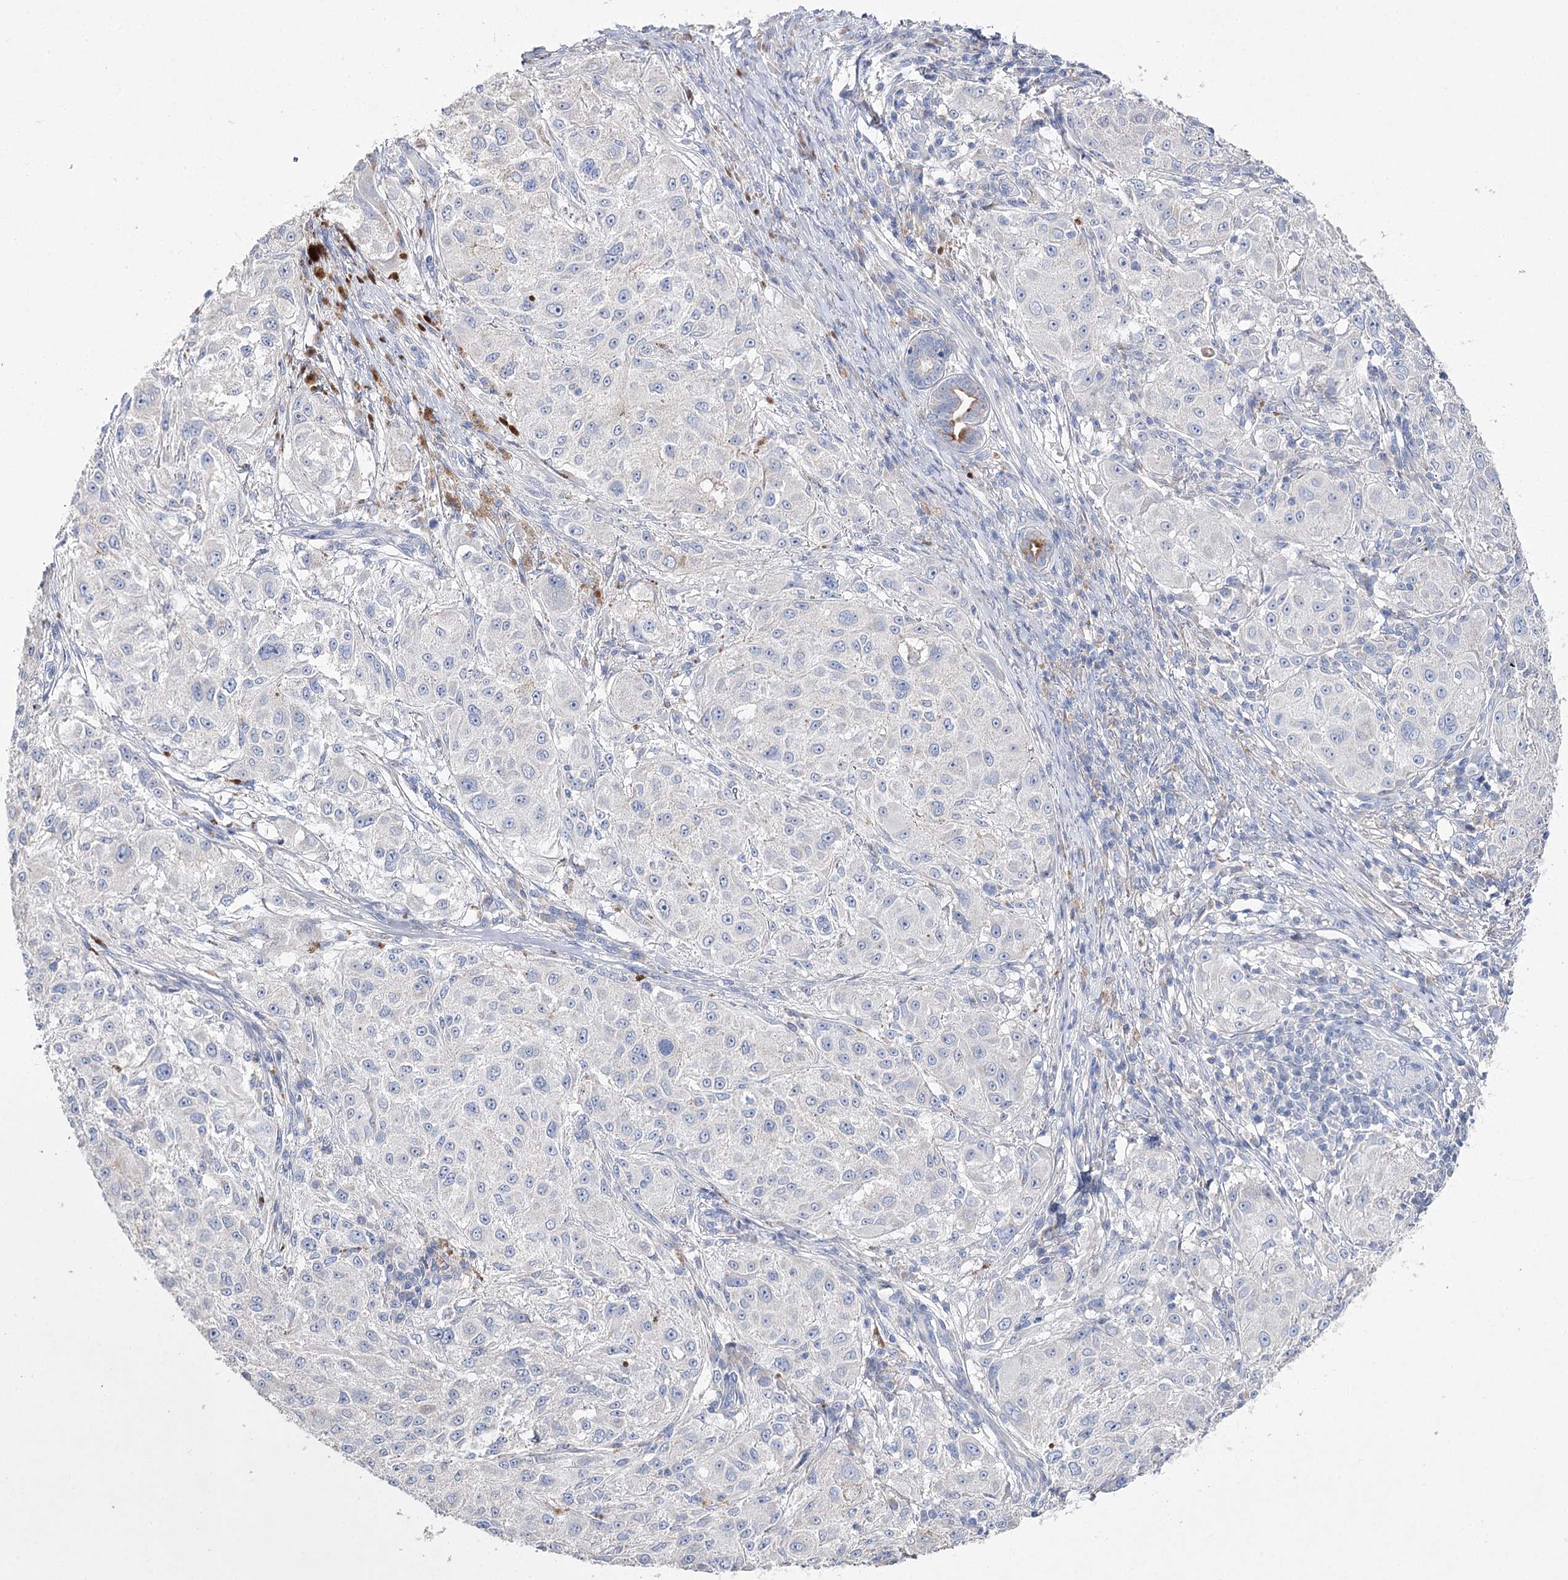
{"staining": {"intensity": "negative", "quantity": "none", "location": "none"}, "tissue": "melanoma", "cell_type": "Tumor cells", "image_type": "cancer", "snomed": [{"axis": "morphology", "description": "Necrosis, NOS"}, {"axis": "morphology", "description": "Malignant melanoma, NOS"}, {"axis": "topography", "description": "Skin"}], "caption": "Immunohistochemical staining of human melanoma demonstrates no significant positivity in tumor cells. (Brightfield microscopy of DAB immunohistochemistry at high magnification).", "gene": "NRAP", "patient": {"sex": "female", "age": 87}}